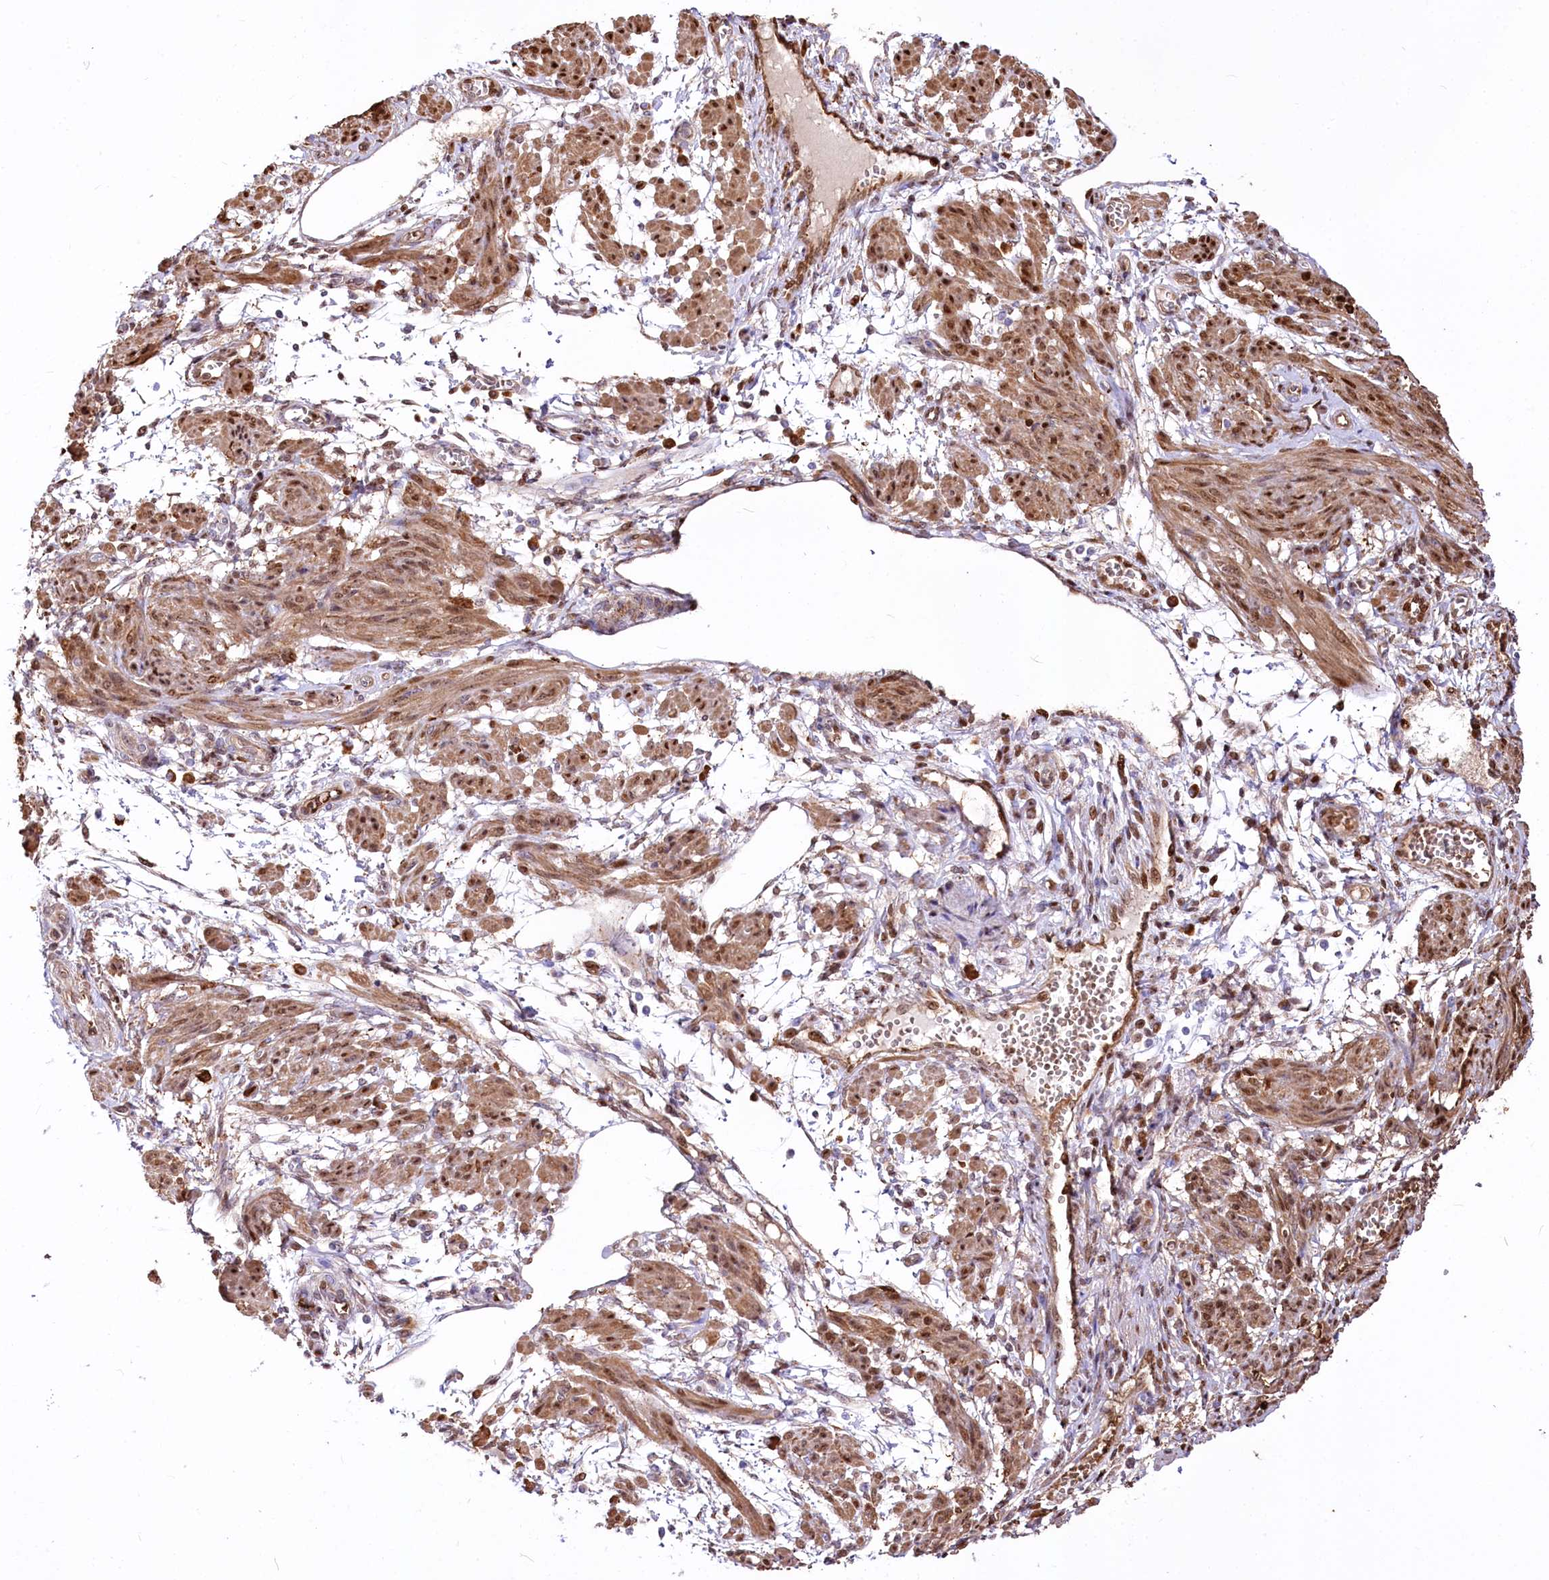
{"staining": {"intensity": "moderate", "quantity": ">75%", "location": "cytoplasmic/membranous,nuclear"}, "tissue": "smooth muscle", "cell_type": "Smooth muscle cells", "image_type": "normal", "snomed": [{"axis": "morphology", "description": "Normal tissue, NOS"}, {"axis": "topography", "description": "Smooth muscle"}], "caption": "Brown immunohistochemical staining in unremarkable human smooth muscle reveals moderate cytoplasmic/membranous,nuclear expression in about >75% of smooth muscle cells.", "gene": "PTMS", "patient": {"sex": "female", "age": 39}}